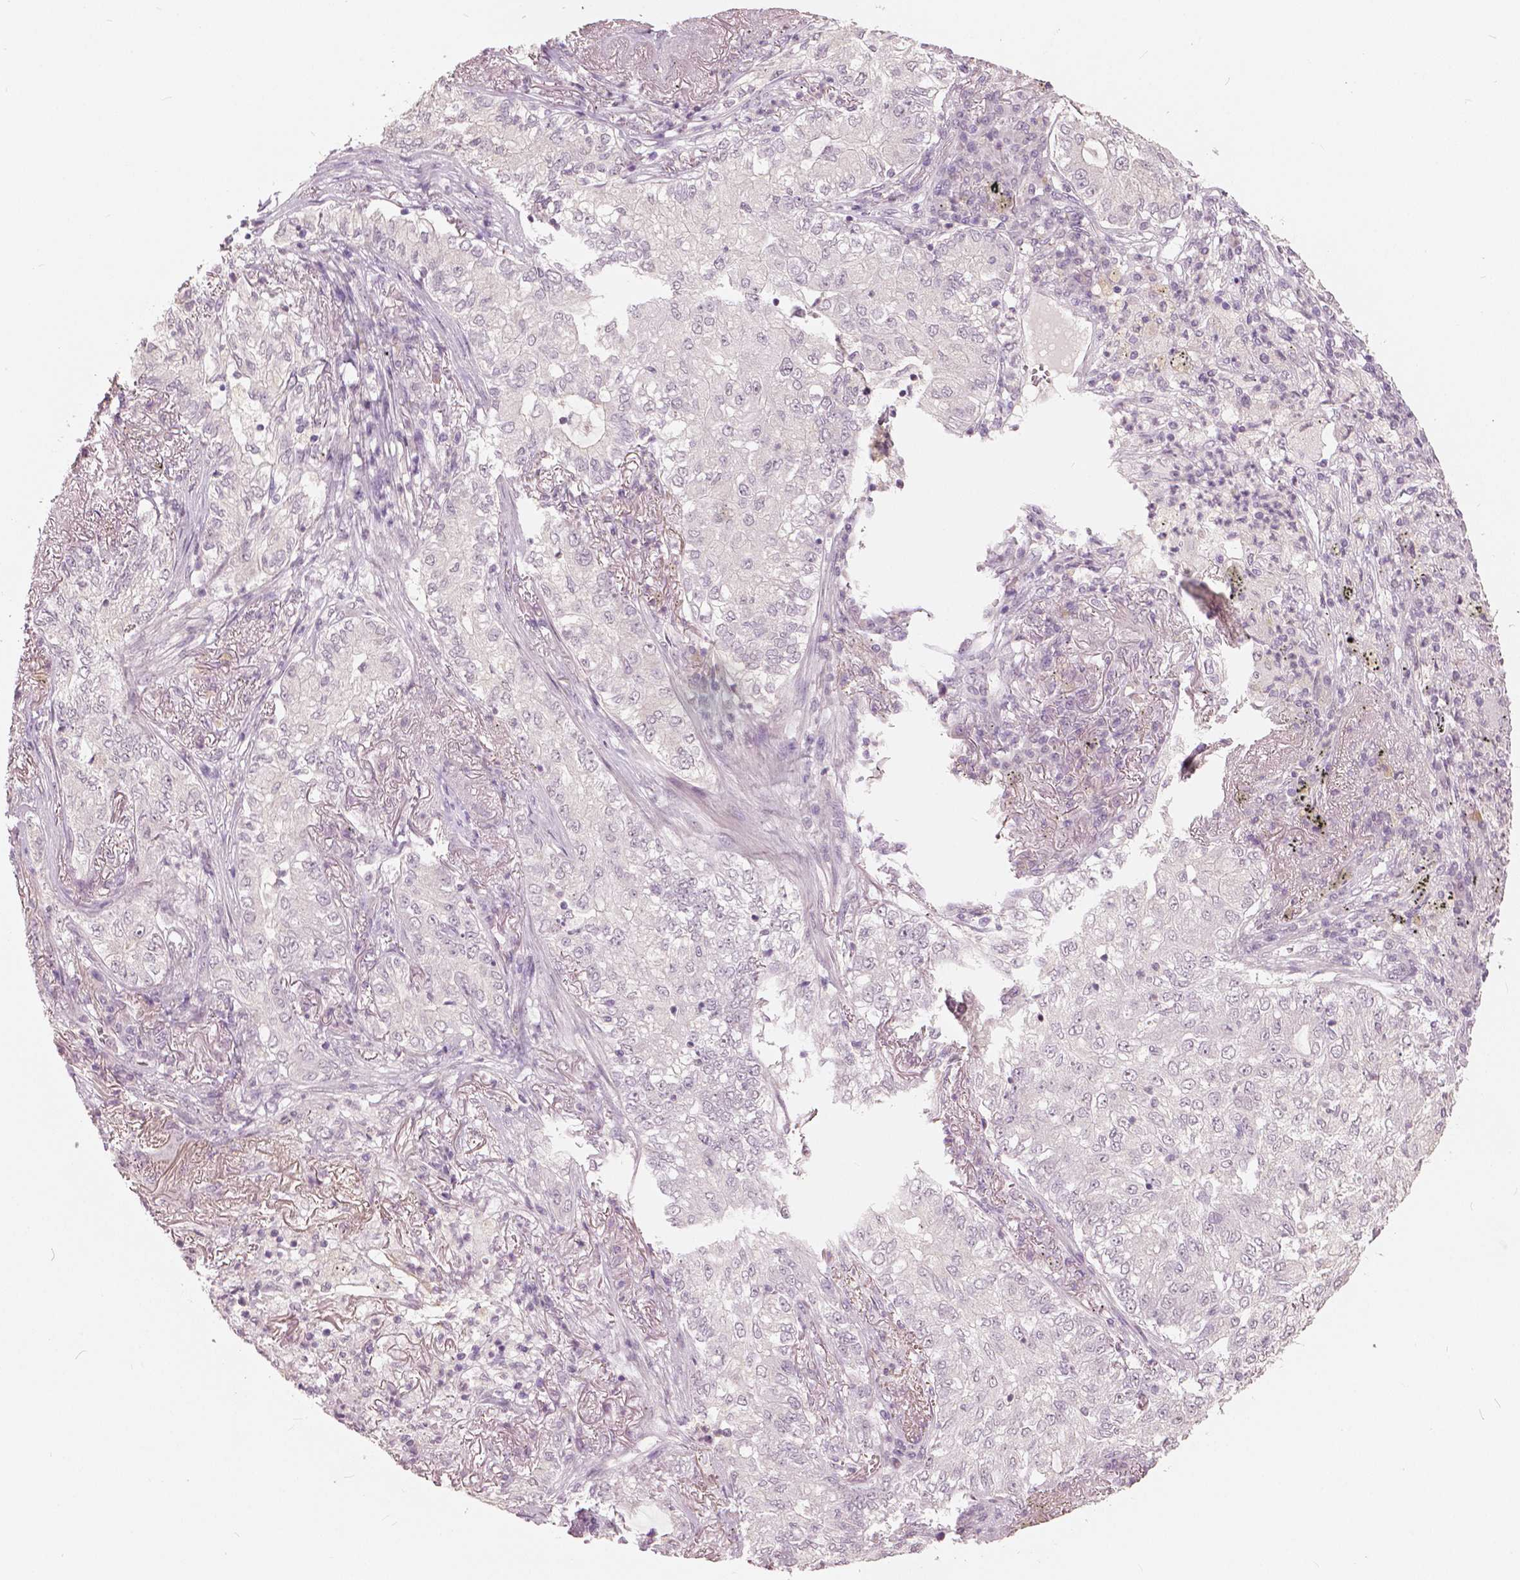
{"staining": {"intensity": "negative", "quantity": "none", "location": "none"}, "tissue": "lung cancer", "cell_type": "Tumor cells", "image_type": "cancer", "snomed": [{"axis": "morphology", "description": "Adenocarcinoma, NOS"}, {"axis": "topography", "description": "Lung"}], "caption": "Tumor cells are negative for brown protein staining in lung cancer.", "gene": "NANOG", "patient": {"sex": "female", "age": 73}}